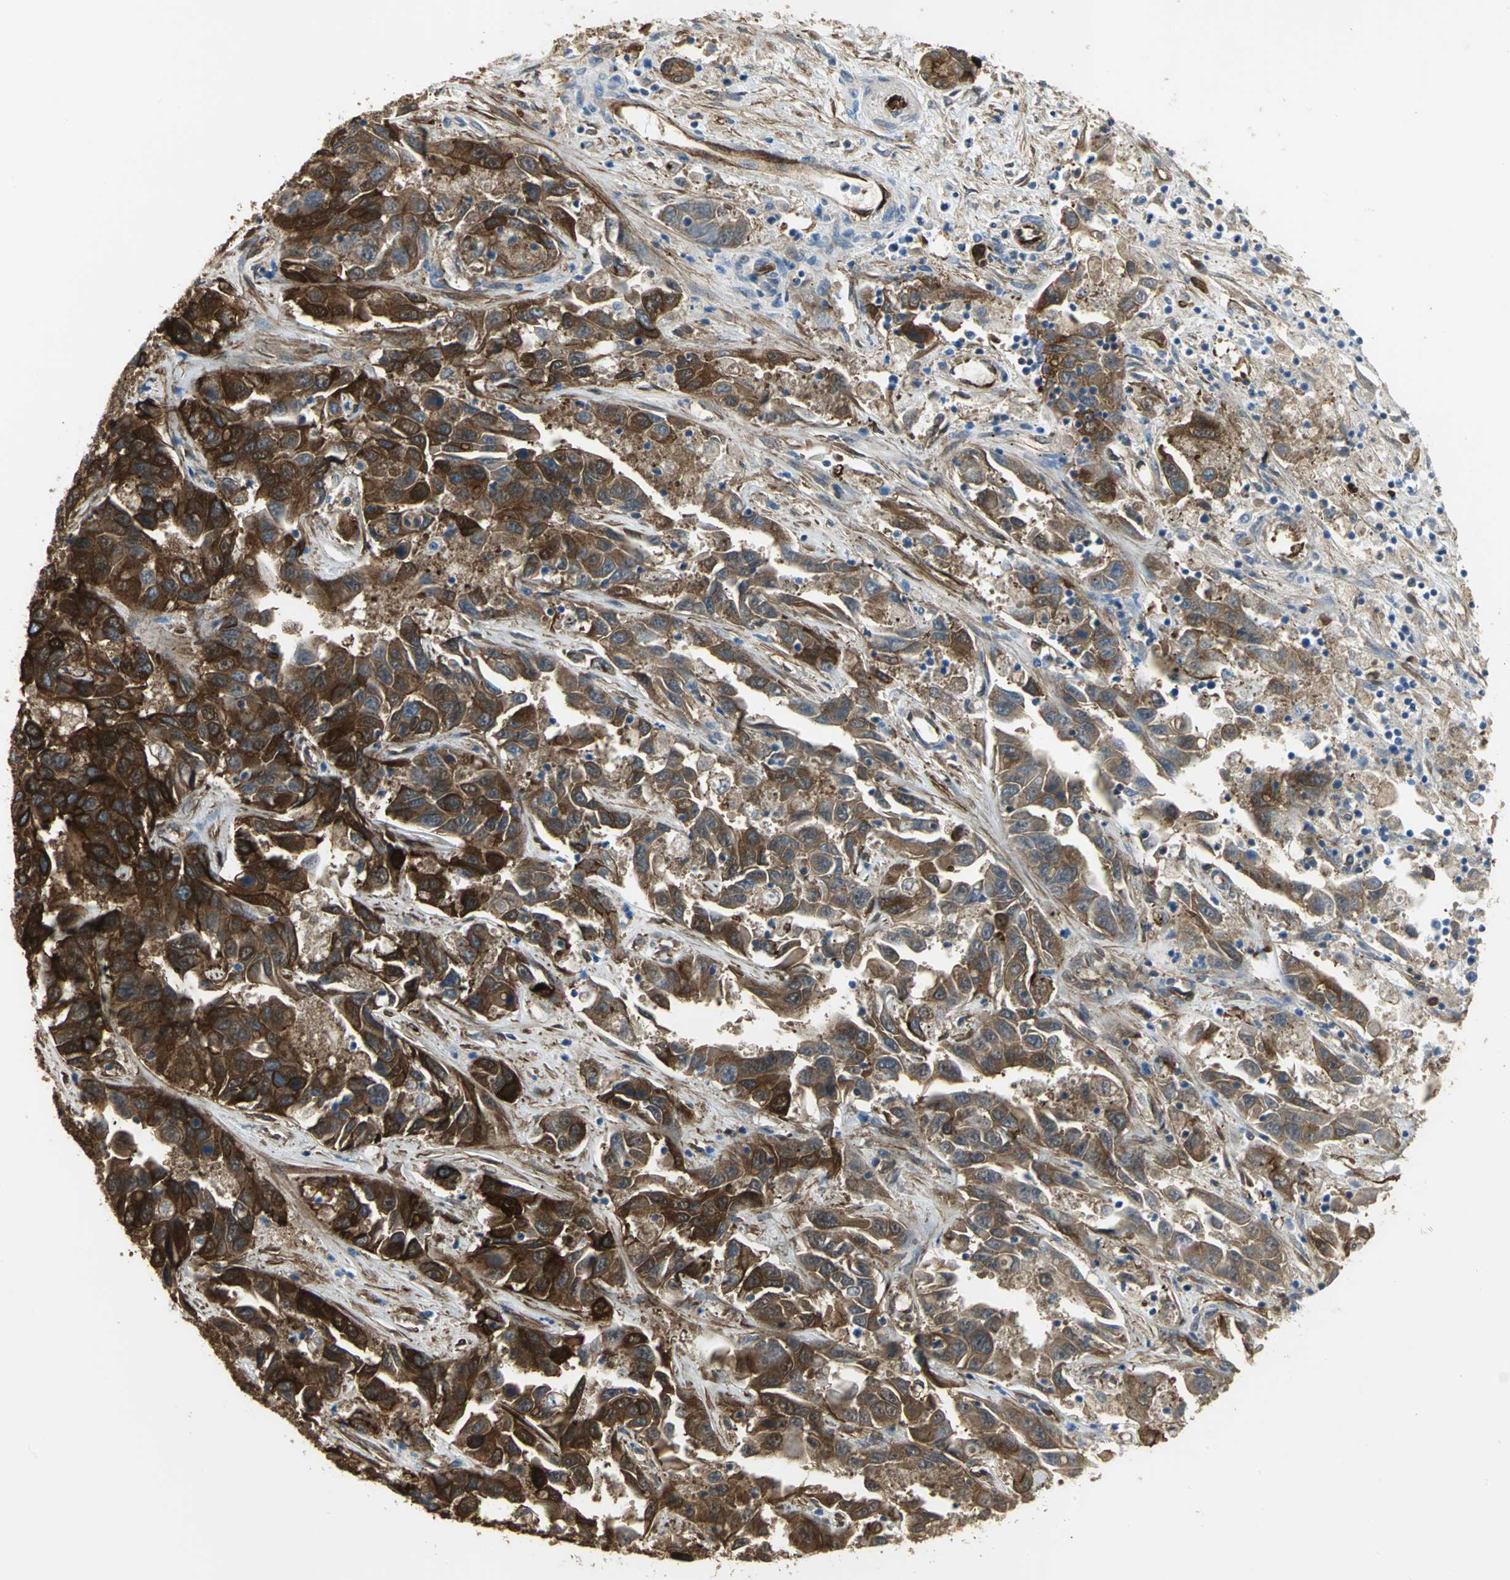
{"staining": {"intensity": "strong", "quantity": ">75%", "location": "cytoplasmic/membranous"}, "tissue": "liver cancer", "cell_type": "Tumor cells", "image_type": "cancer", "snomed": [{"axis": "morphology", "description": "Cholangiocarcinoma"}, {"axis": "topography", "description": "Liver"}], "caption": "Immunohistochemistry (IHC) staining of liver cholangiocarcinoma, which displays high levels of strong cytoplasmic/membranous positivity in about >75% of tumor cells indicating strong cytoplasmic/membranous protein expression. The staining was performed using DAB (3,3'-diaminobenzidine) (brown) for protein detection and nuclei were counterstained in hematoxylin (blue).", "gene": "FLNB", "patient": {"sex": "female", "age": 52}}